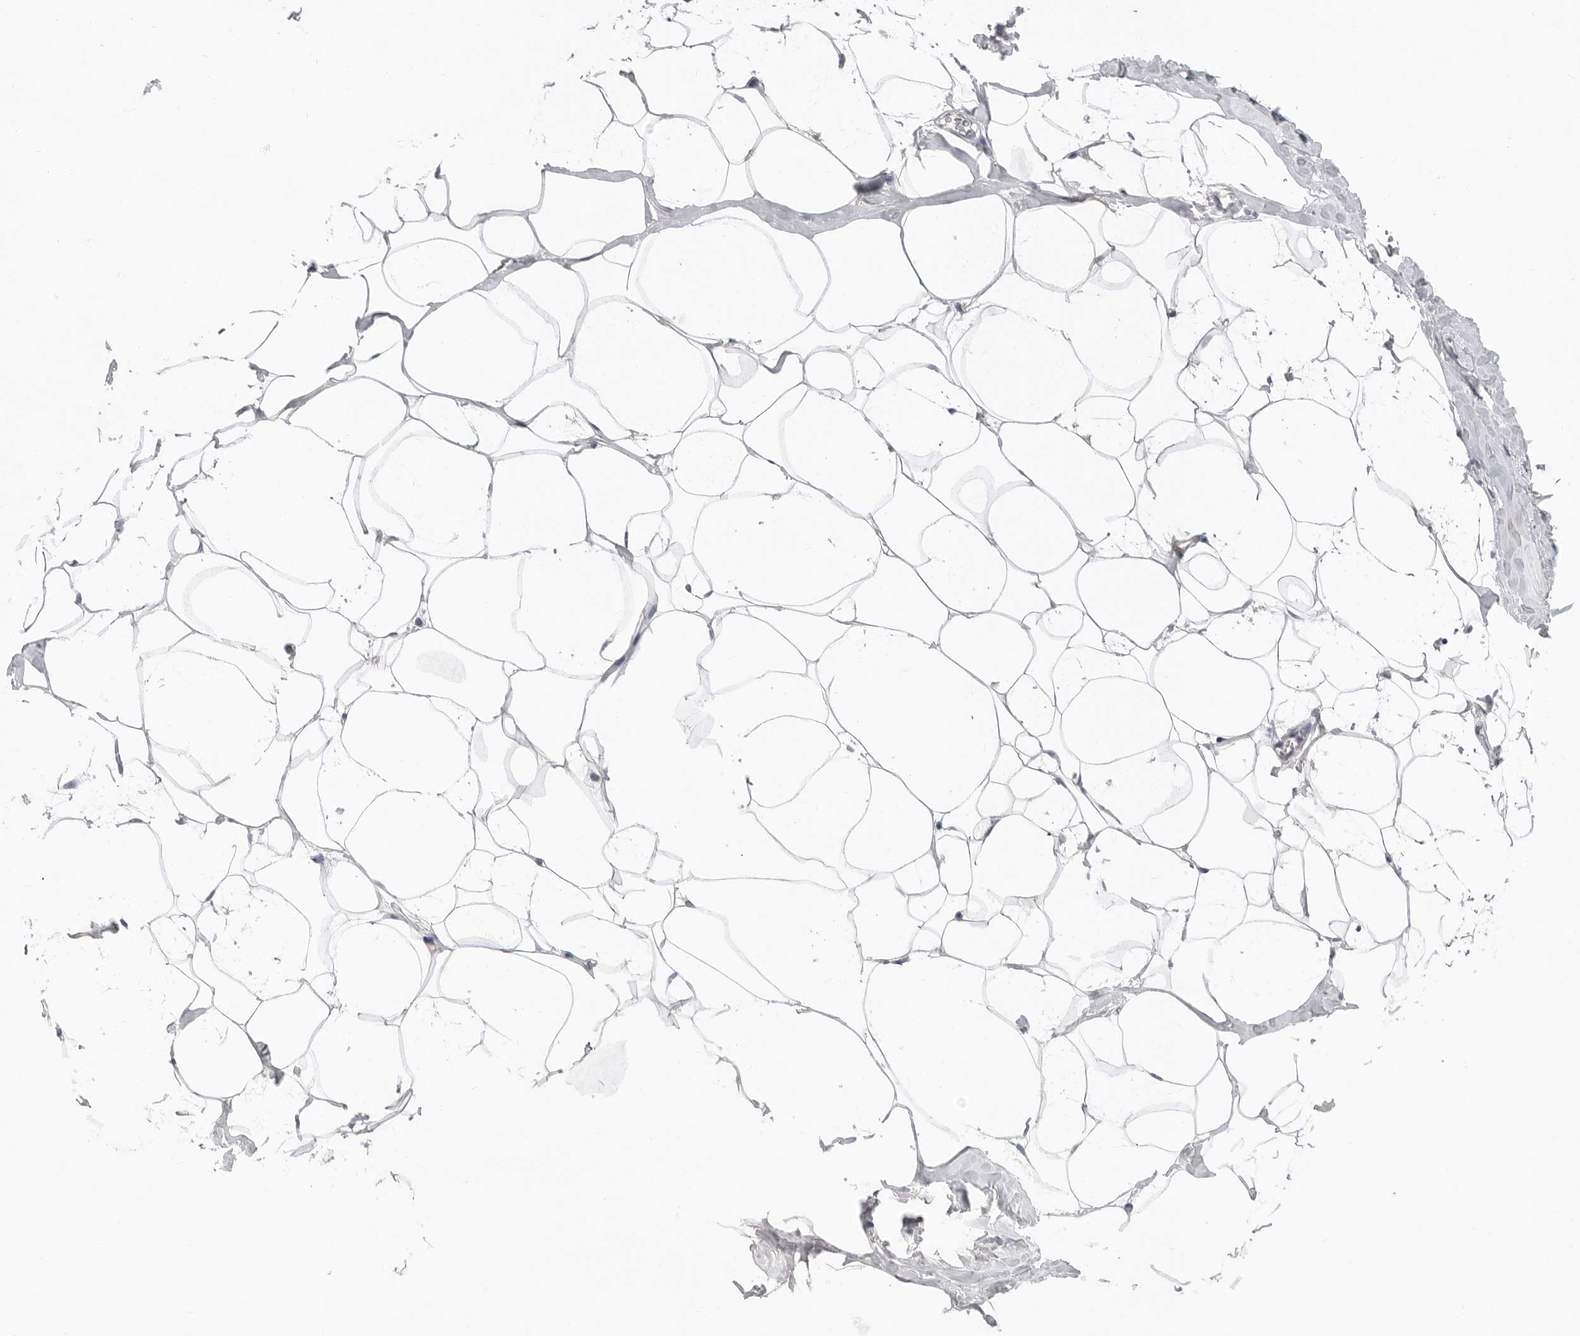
{"staining": {"intensity": "negative", "quantity": "none", "location": "none"}, "tissue": "adipose tissue", "cell_type": "Adipocytes", "image_type": "normal", "snomed": [{"axis": "morphology", "description": "Normal tissue, NOS"}, {"axis": "morphology", "description": "Fibrosis, NOS"}, {"axis": "topography", "description": "Breast"}, {"axis": "topography", "description": "Adipose tissue"}], "caption": "Adipose tissue stained for a protein using immunohistochemistry (IHC) exhibits no expression adipocytes.", "gene": "REG4", "patient": {"sex": "female", "age": 39}}